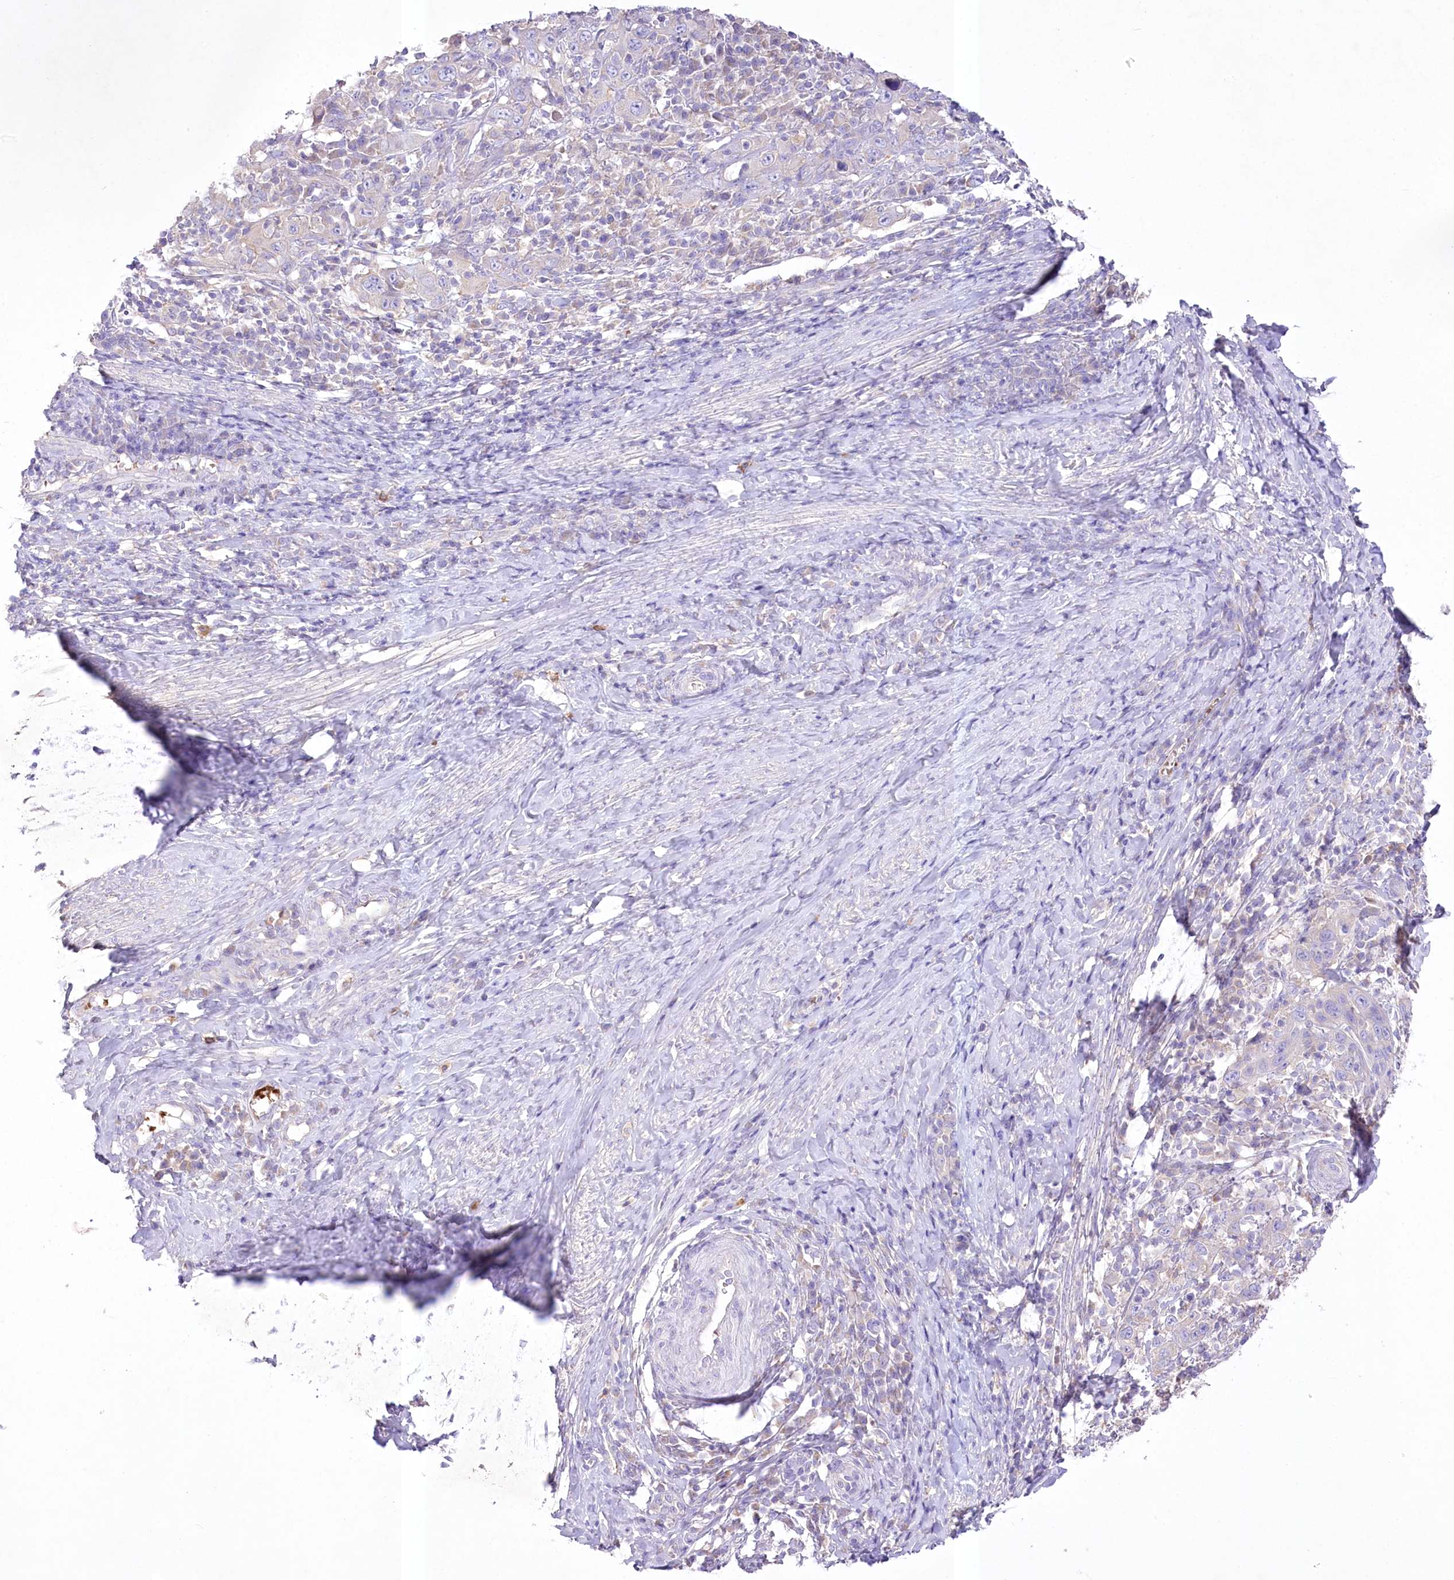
{"staining": {"intensity": "negative", "quantity": "none", "location": "none"}, "tissue": "cervical cancer", "cell_type": "Tumor cells", "image_type": "cancer", "snomed": [{"axis": "morphology", "description": "Squamous cell carcinoma, NOS"}, {"axis": "topography", "description": "Cervix"}], "caption": "The photomicrograph demonstrates no significant positivity in tumor cells of cervical cancer (squamous cell carcinoma).", "gene": "PRSS53", "patient": {"sex": "female", "age": 46}}